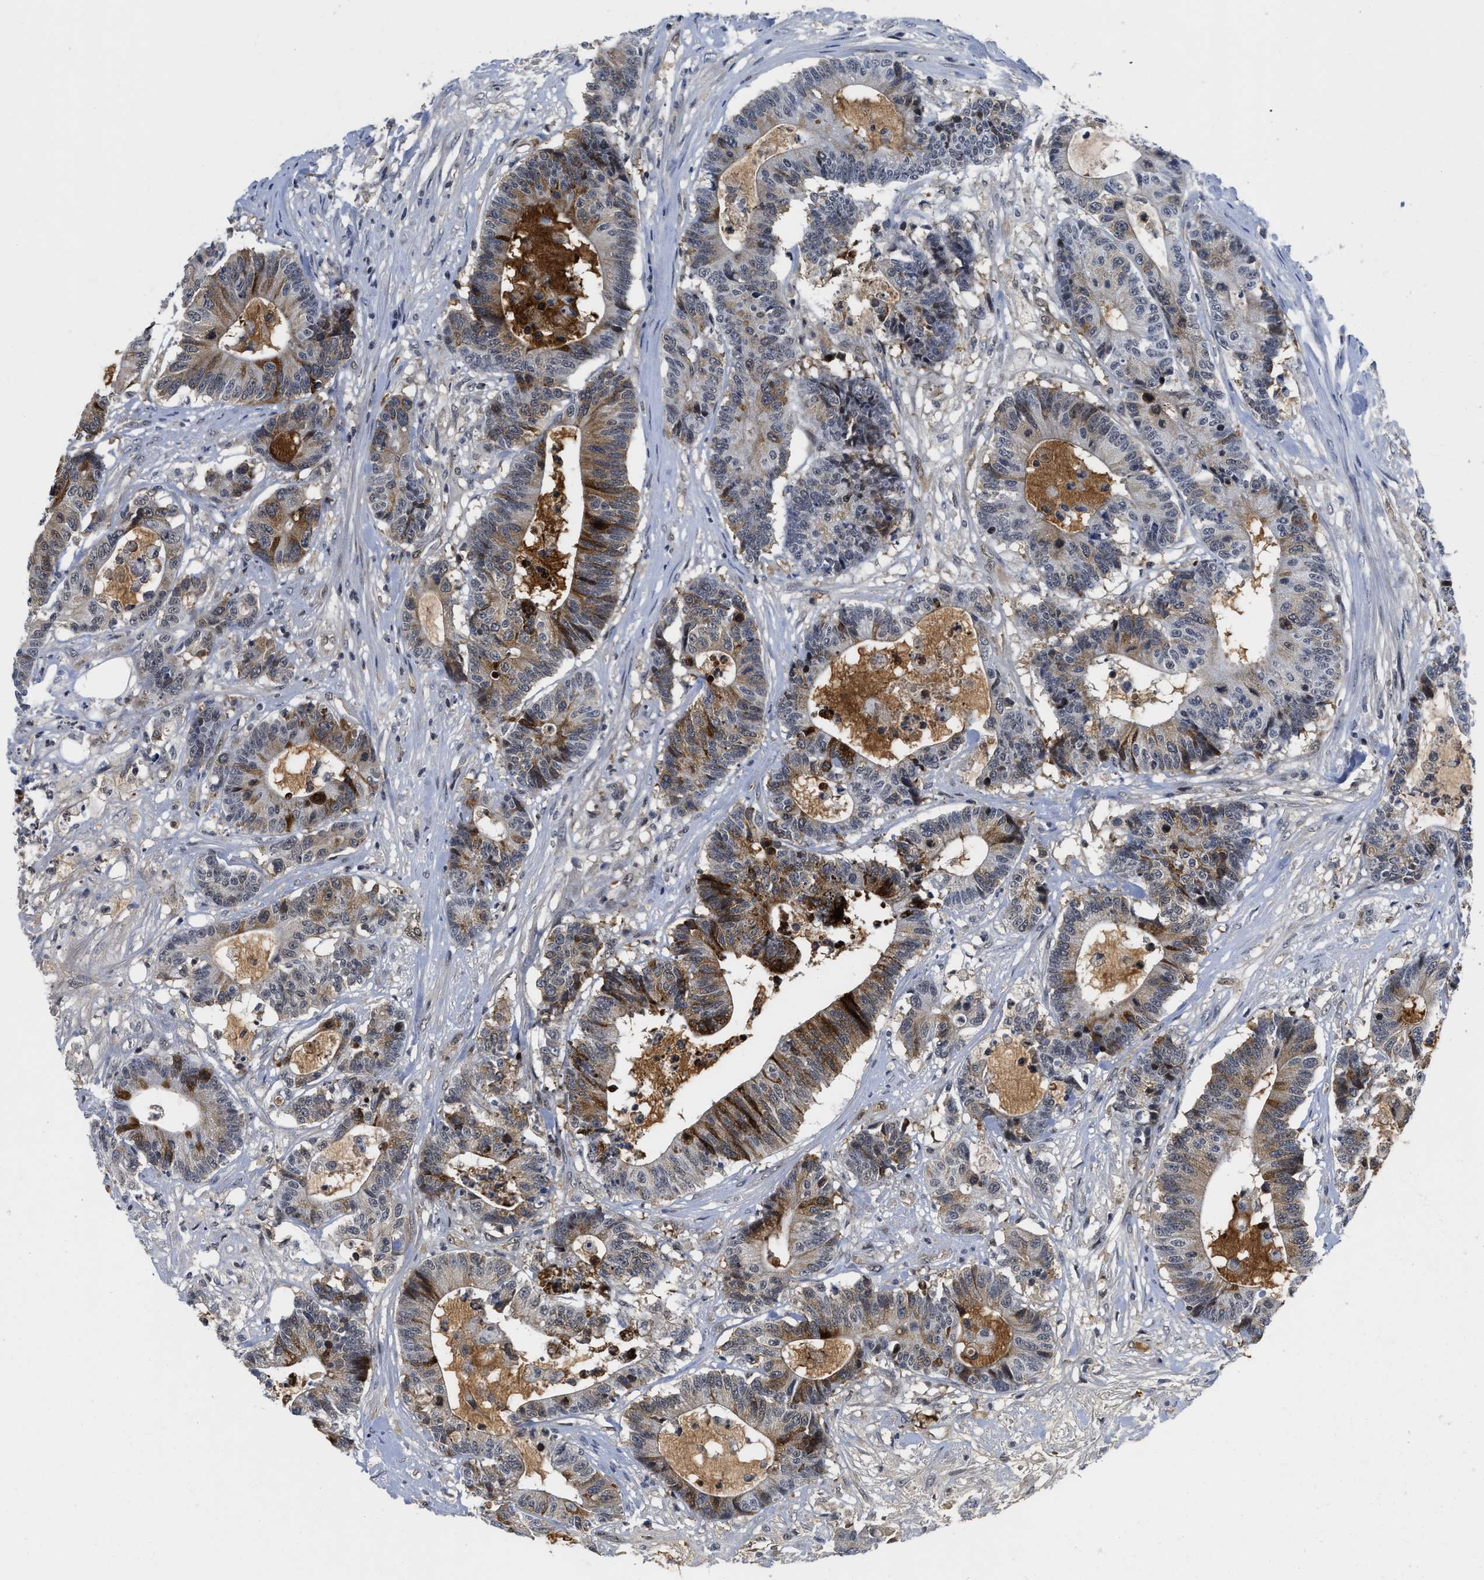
{"staining": {"intensity": "moderate", "quantity": "25%-75%", "location": "cytoplasmic/membranous"}, "tissue": "colorectal cancer", "cell_type": "Tumor cells", "image_type": "cancer", "snomed": [{"axis": "morphology", "description": "Adenocarcinoma, NOS"}, {"axis": "topography", "description": "Colon"}], "caption": "A histopathology image of adenocarcinoma (colorectal) stained for a protein shows moderate cytoplasmic/membranous brown staining in tumor cells. The staining is performed using DAB (3,3'-diaminobenzidine) brown chromogen to label protein expression. The nuclei are counter-stained blue using hematoxylin.", "gene": "HIF1A", "patient": {"sex": "female", "age": 84}}